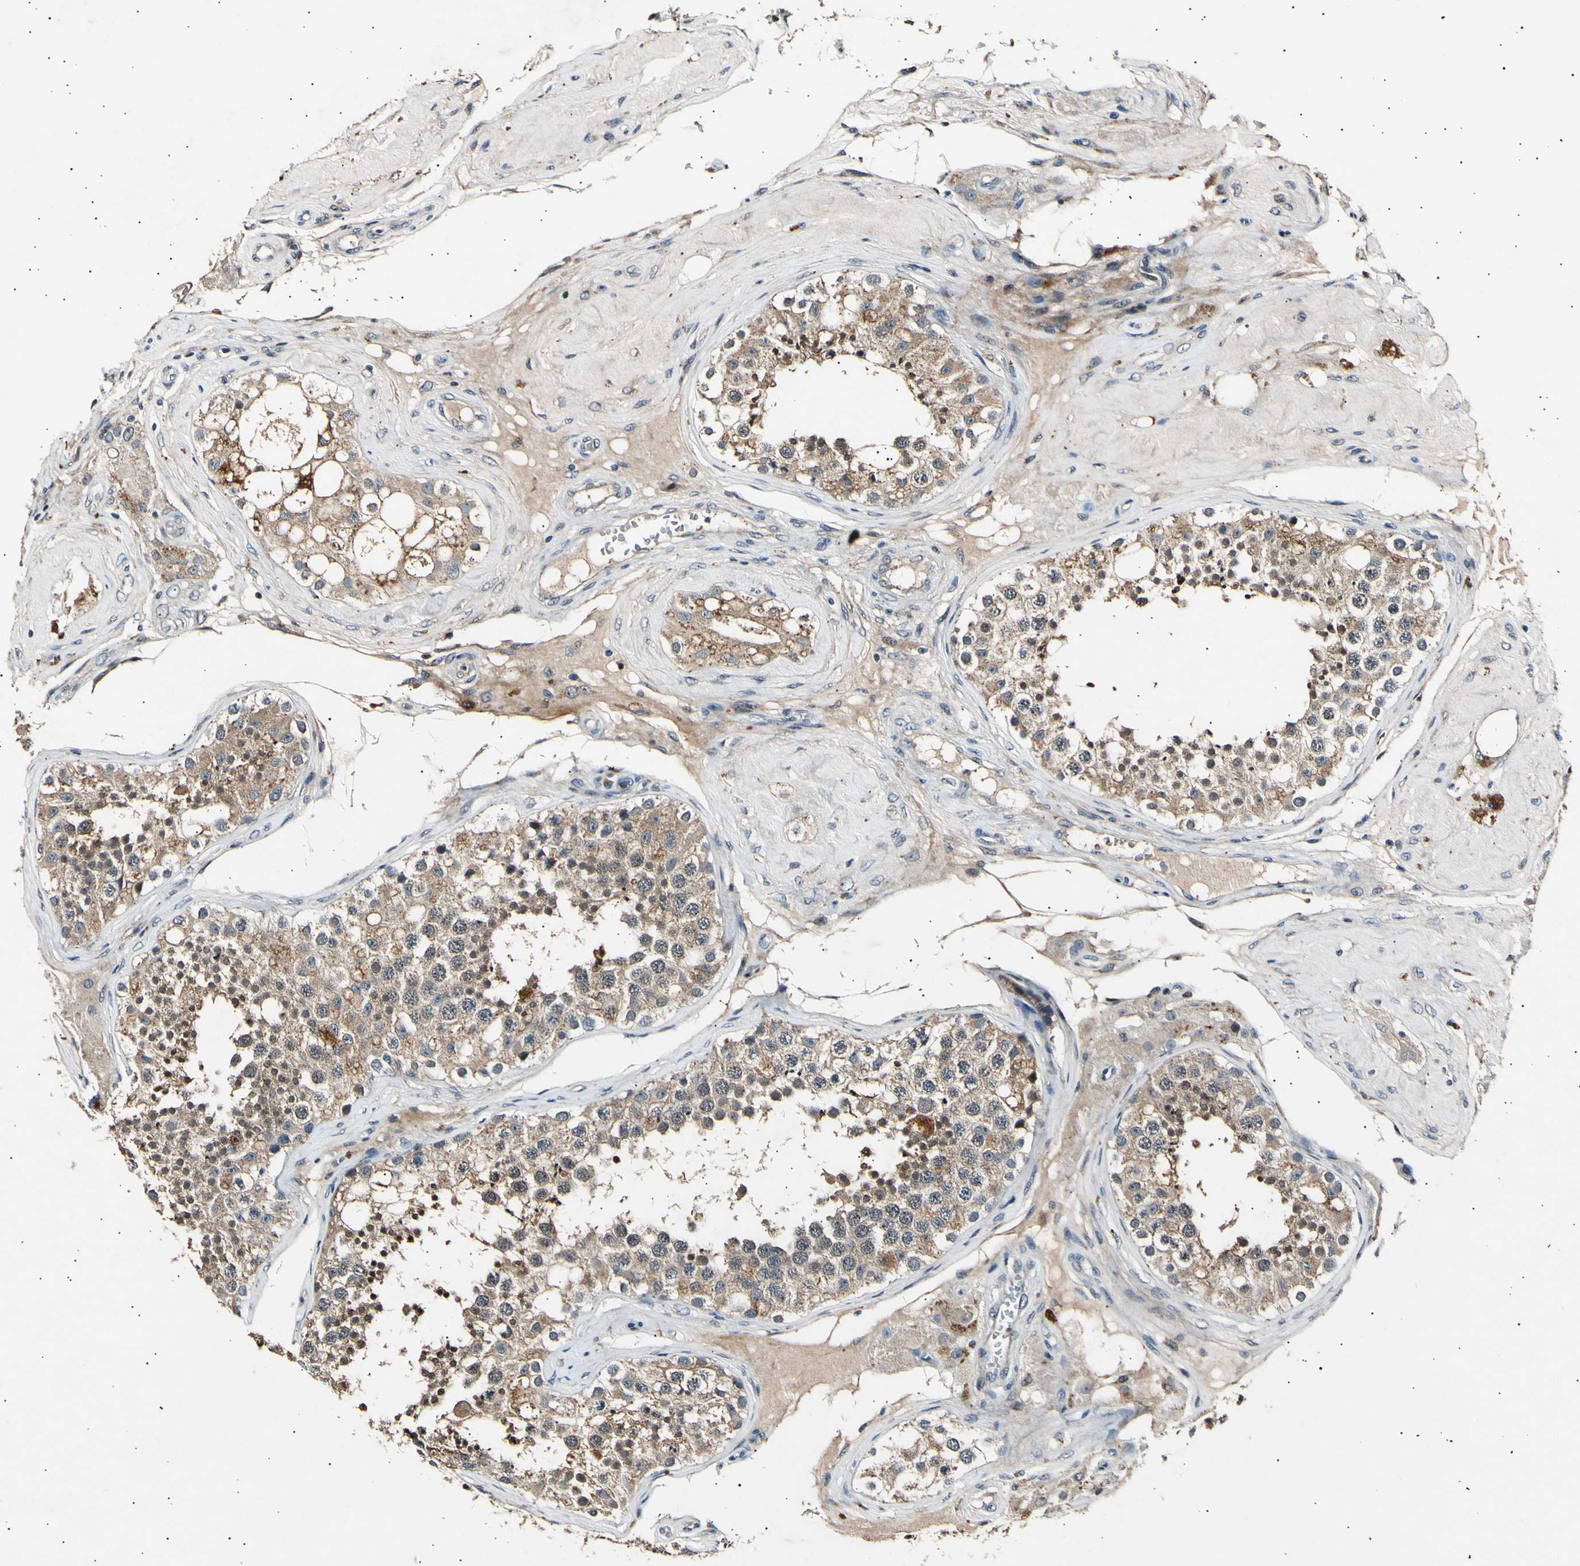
{"staining": {"intensity": "moderate", "quantity": ">75%", "location": "cytoplasmic/membranous,nuclear"}, "tissue": "testis", "cell_type": "Cells in seminiferous ducts", "image_type": "normal", "snomed": [{"axis": "morphology", "description": "Normal tissue, NOS"}, {"axis": "topography", "description": "Testis"}], "caption": "The image shows staining of benign testis, revealing moderate cytoplasmic/membranous,nuclear protein positivity (brown color) within cells in seminiferous ducts.", "gene": "ADCY3", "patient": {"sex": "male", "age": 68}}